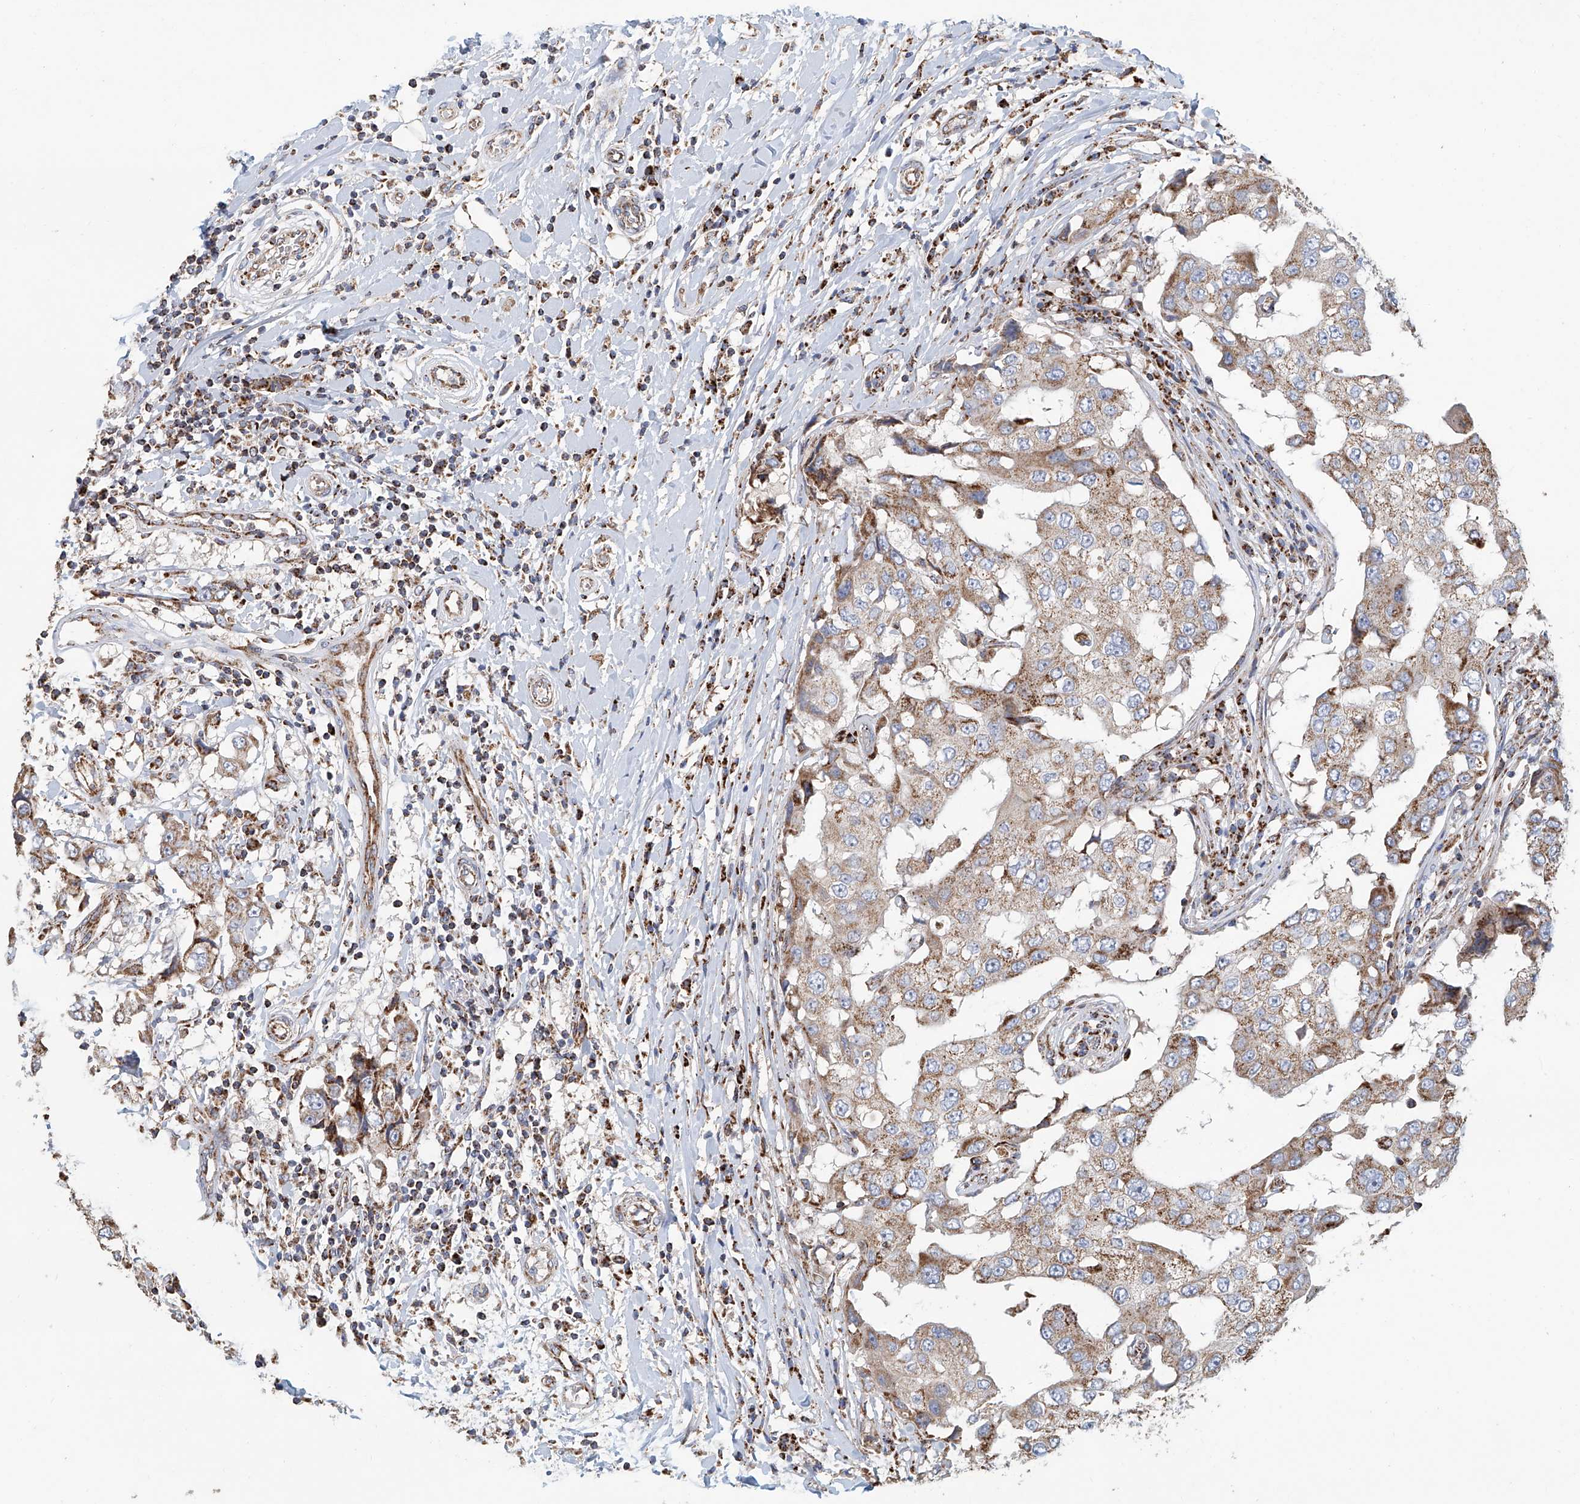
{"staining": {"intensity": "moderate", "quantity": ">75%", "location": "cytoplasmic/membranous"}, "tissue": "breast cancer", "cell_type": "Tumor cells", "image_type": "cancer", "snomed": [{"axis": "morphology", "description": "Duct carcinoma"}, {"axis": "topography", "description": "Breast"}], "caption": "Immunohistochemistry (IHC) staining of breast invasive ductal carcinoma, which shows medium levels of moderate cytoplasmic/membranous positivity in approximately >75% of tumor cells indicating moderate cytoplasmic/membranous protein expression. The staining was performed using DAB (brown) for protein detection and nuclei were counterstained in hematoxylin (blue).", "gene": "MCL1", "patient": {"sex": "female", "age": 27}}